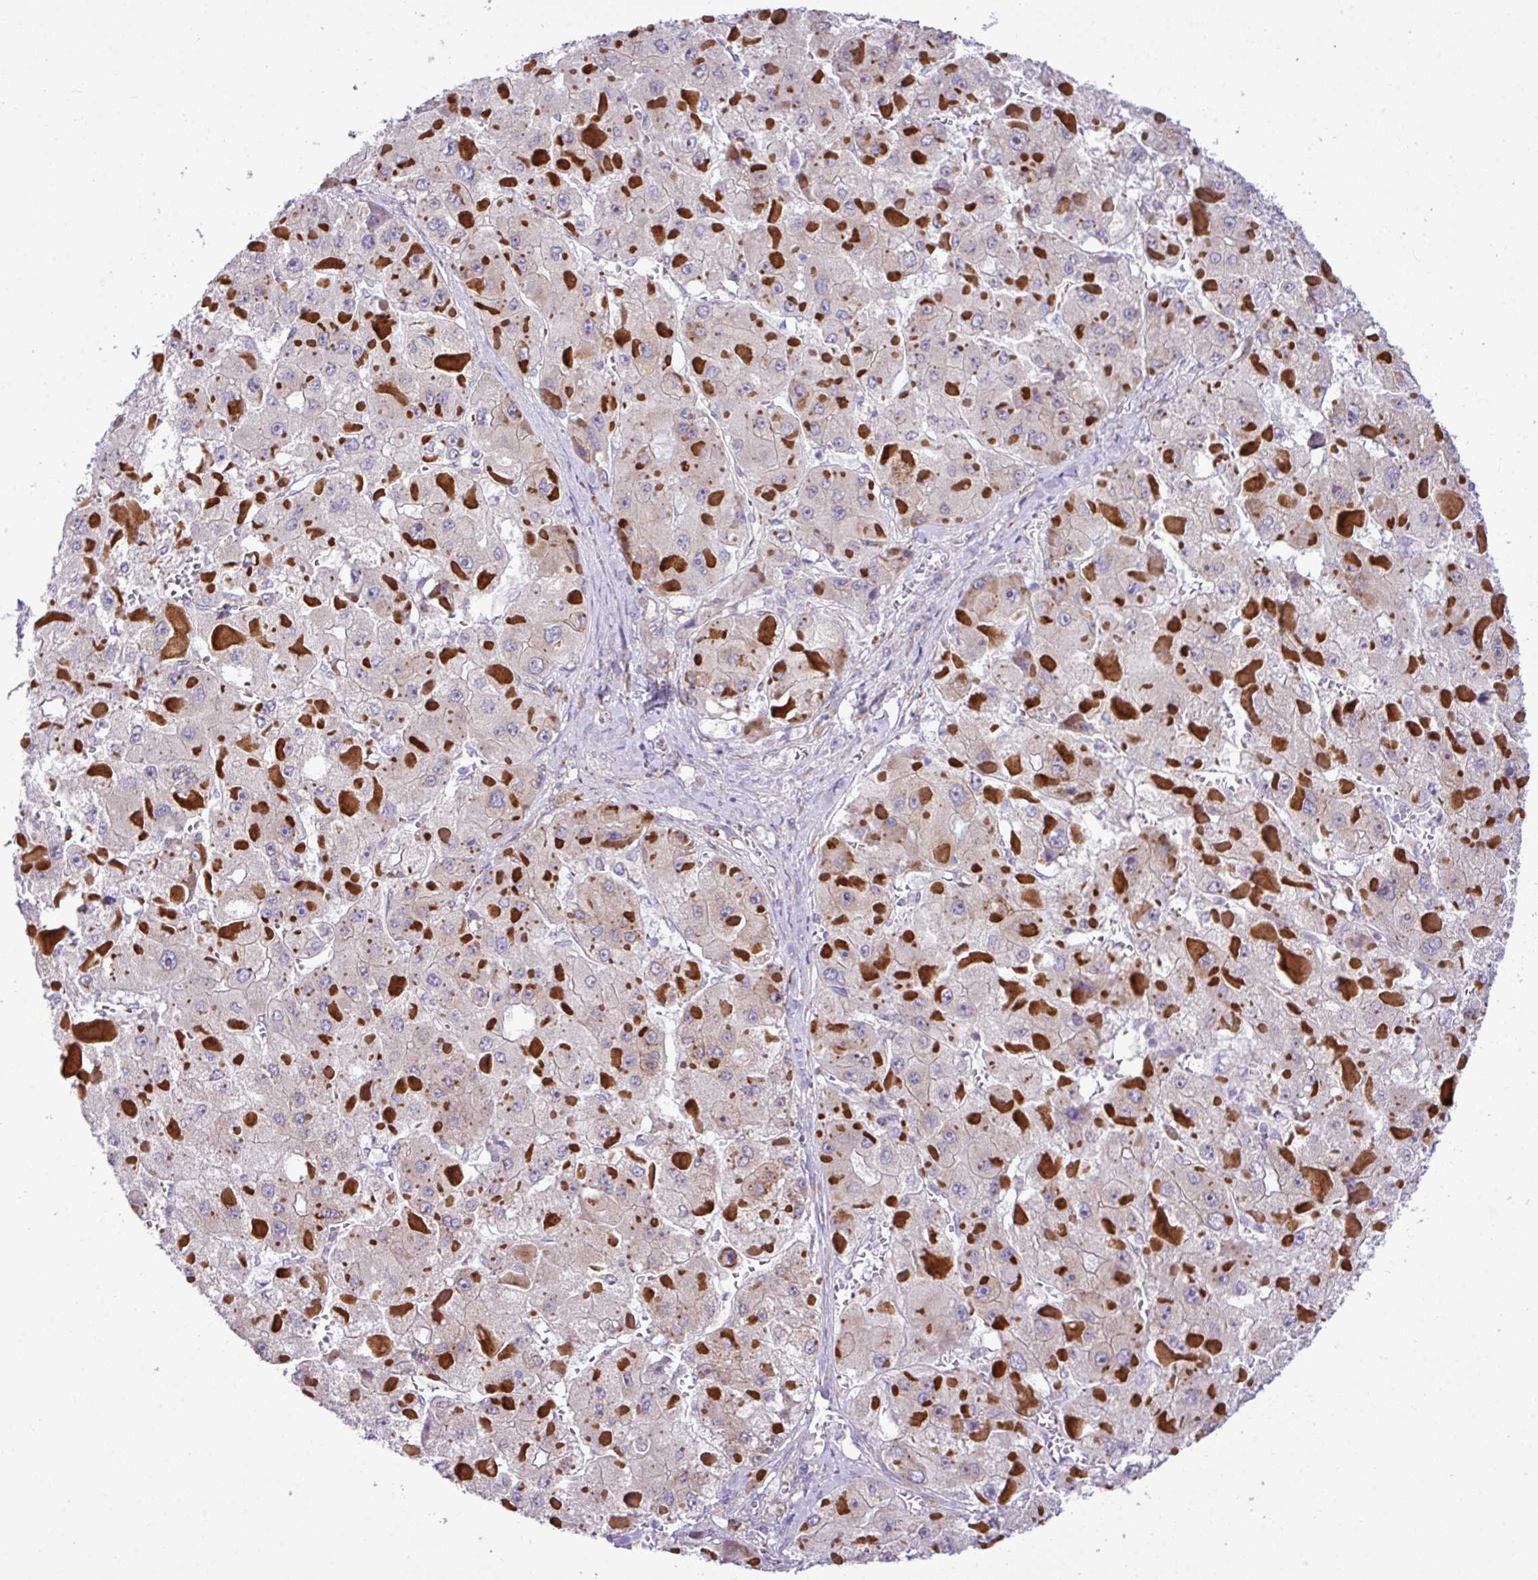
{"staining": {"intensity": "weak", "quantity": "<25%", "location": "cytoplasmic/membranous"}, "tissue": "liver cancer", "cell_type": "Tumor cells", "image_type": "cancer", "snomed": [{"axis": "morphology", "description": "Carcinoma, Hepatocellular, NOS"}, {"axis": "topography", "description": "Liver"}], "caption": "Immunohistochemical staining of human hepatocellular carcinoma (liver) demonstrates no significant expression in tumor cells.", "gene": "CFAP97", "patient": {"sex": "female", "age": 73}}